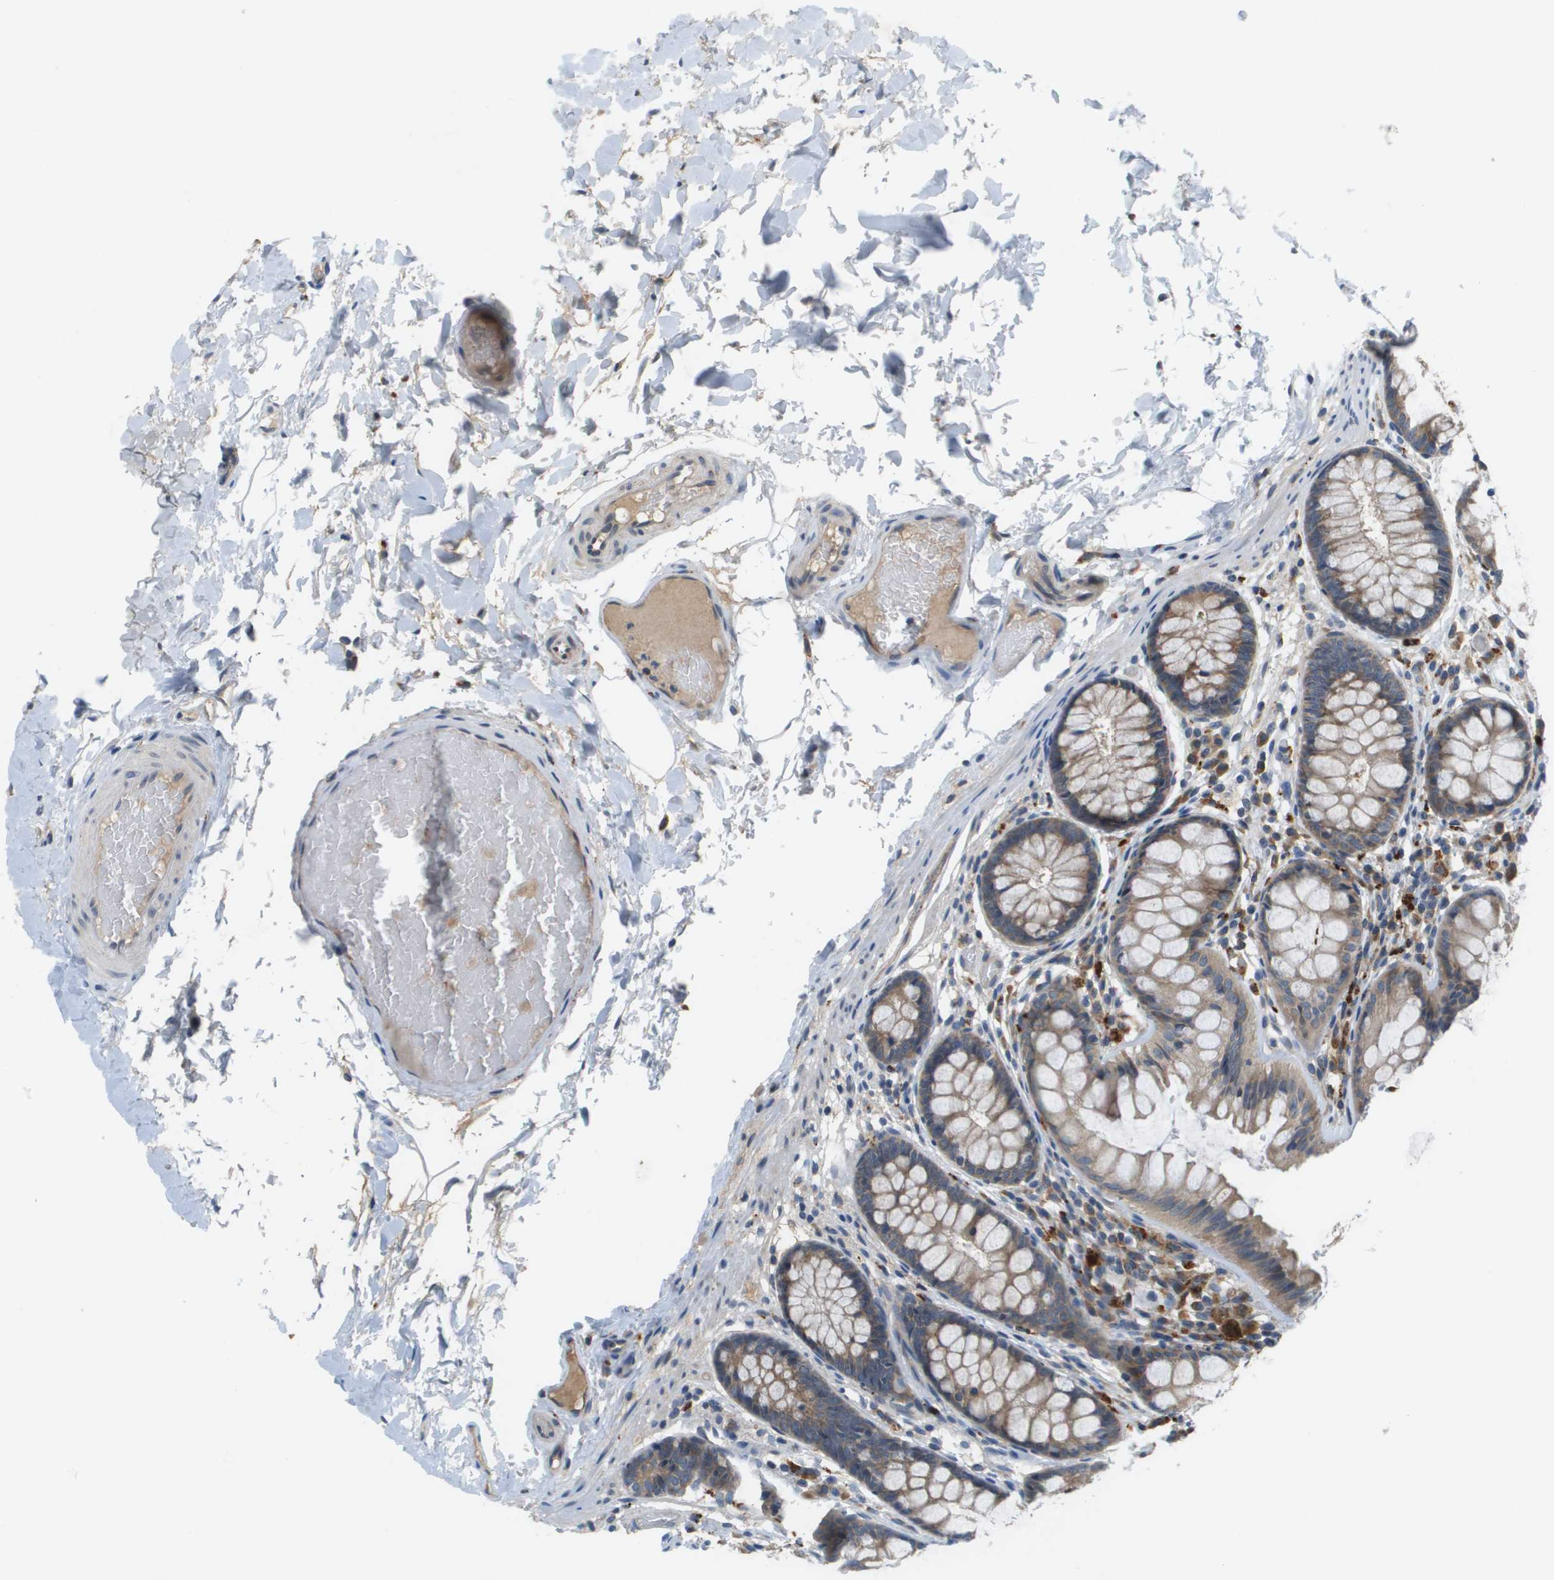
{"staining": {"intensity": "negative", "quantity": "none", "location": "none"}, "tissue": "colon", "cell_type": "Endothelial cells", "image_type": "normal", "snomed": [{"axis": "morphology", "description": "Normal tissue, NOS"}, {"axis": "topography", "description": "Colon"}], "caption": "High magnification brightfield microscopy of normal colon stained with DAB (3,3'-diaminobenzidine) (brown) and counterstained with hematoxylin (blue): endothelial cells show no significant expression.", "gene": "SLC25A20", "patient": {"sex": "female", "age": 56}}